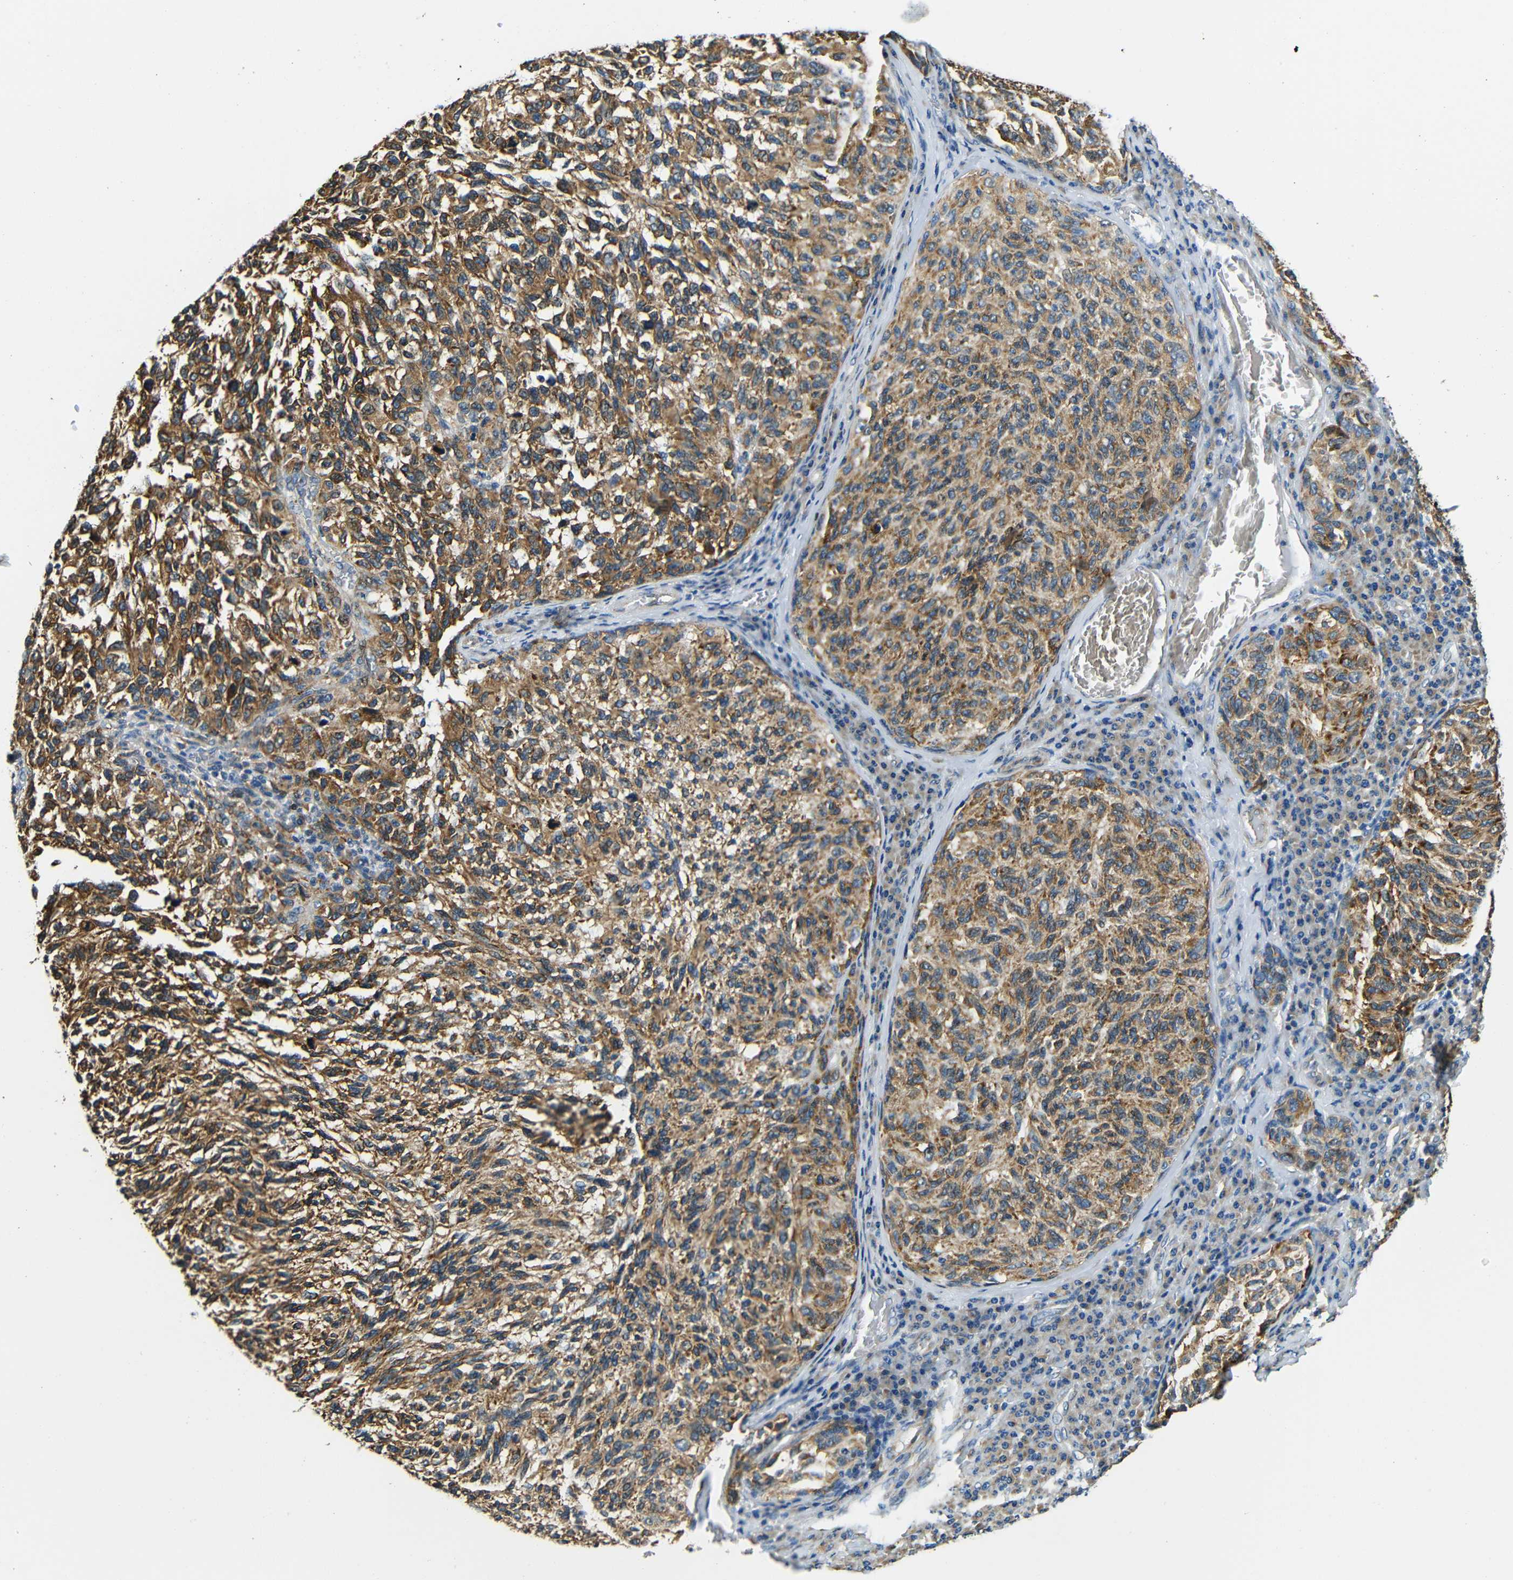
{"staining": {"intensity": "strong", "quantity": ">75%", "location": "cytoplasmic/membranous"}, "tissue": "melanoma", "cell_type": "Tumor cells", "image_type": "cancer", "snomed": [{"axis": "morphology", "description": "Malignant melanoma, NOS"}, {"axis": "topography", "description": "Skin"}], "caption": "Immunohistochemistry of human malignant melanoma reveals high levels of strong cytoplasmic/membranous expression in about >75% of tumor cells. The staining was performed using DAB (3,3'-diaminobenzidine) to visualize the protein expression in brown, while the nuclei were stained in blue with hematoxylin (Magnification: 20x).", "gene": "VAPB", "patient": {"sex": "female", "age": 73}}